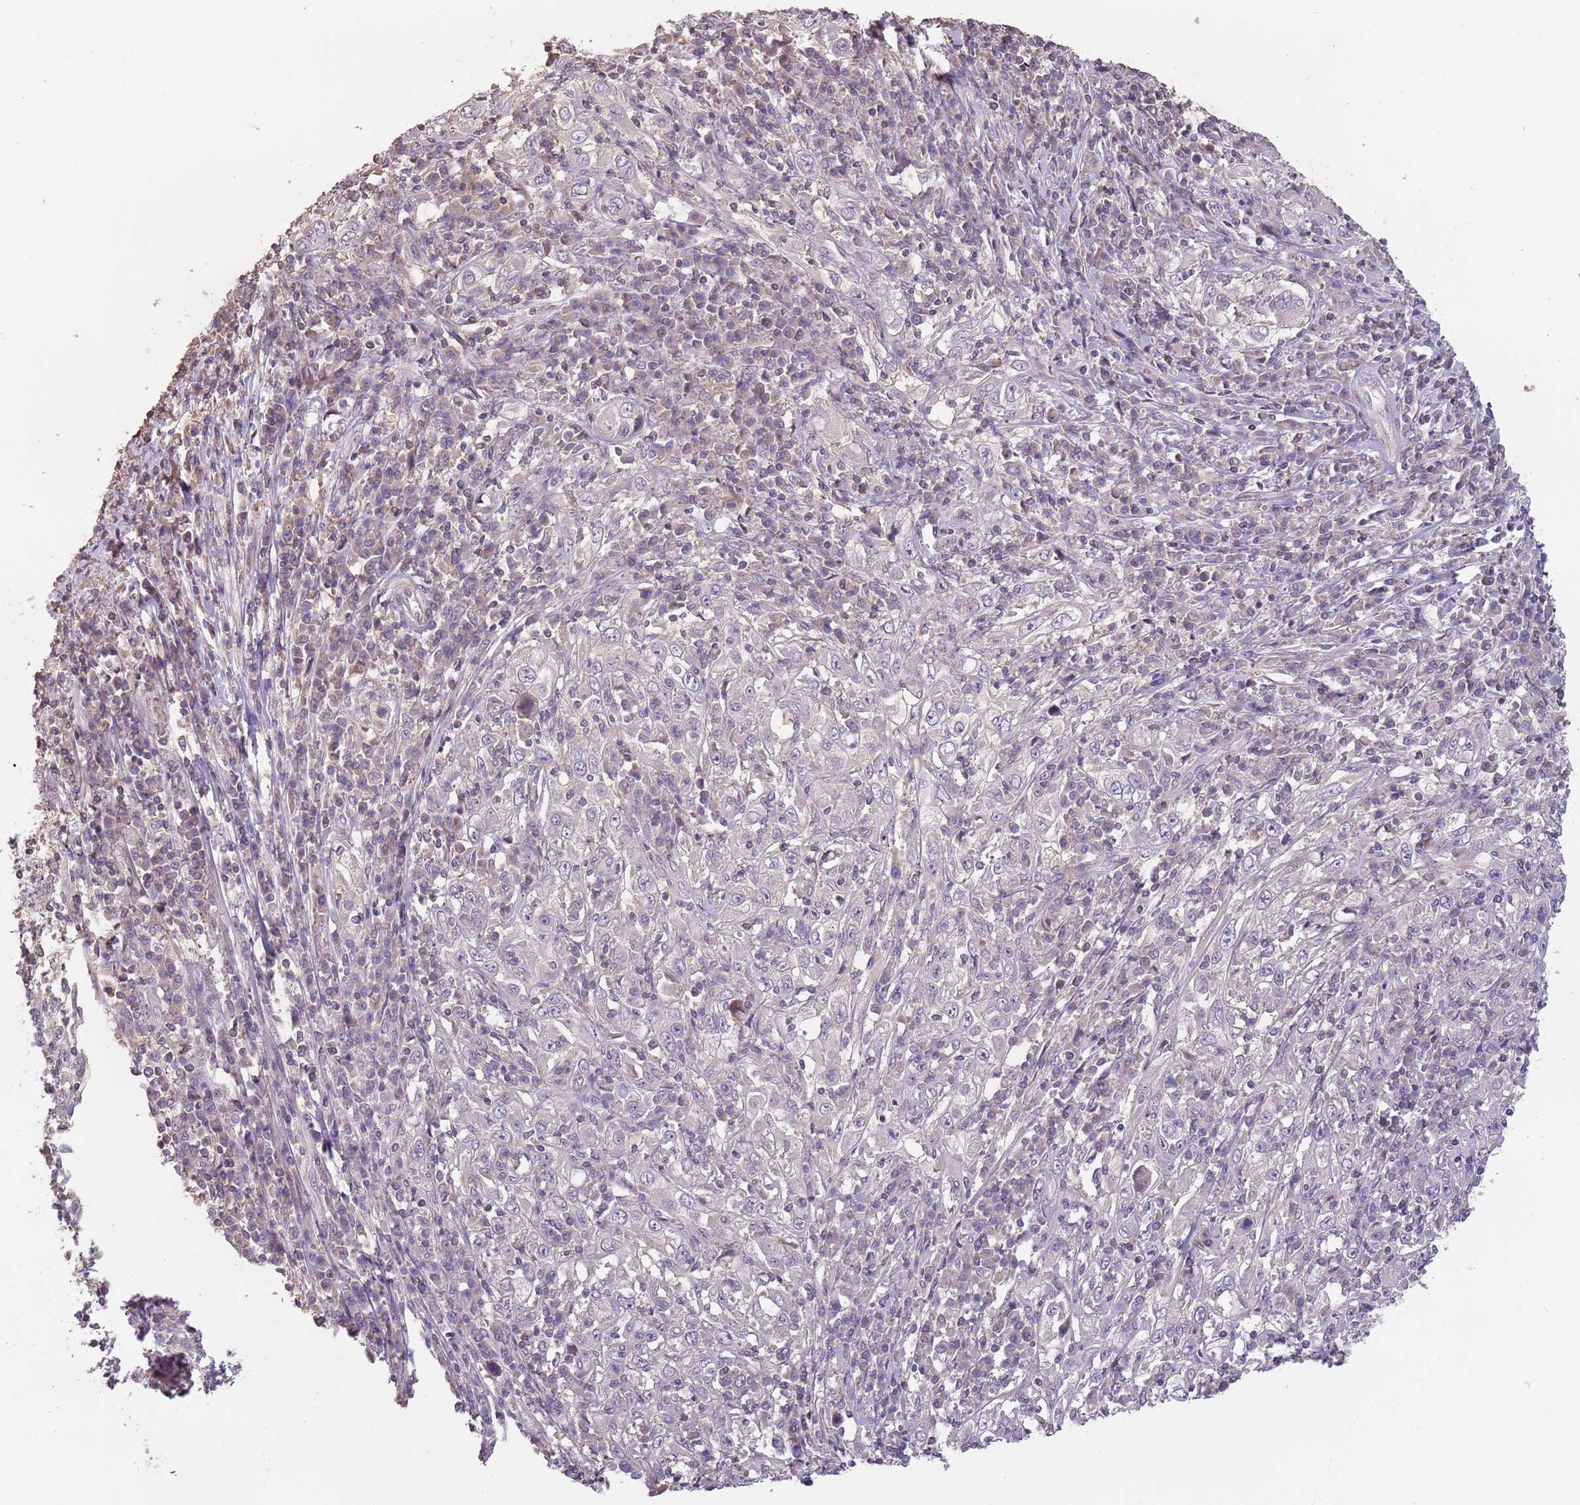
{"staining": {"intensity": "negative", "quantity": "none", "location": "none"}, "tissue": "cervical cancer", "cell_type": "Tumor cells", "image_type": "cancer", "snomed": [{"axis": "morphology", "description": "Squamous cell carcinoma, NOS"}, {"axis": "topography", "description": "Cervix"}], "caption": "This image is of cervical cancer (squamous cell carcinoma) stained with immunohistochemistry to label a protein in brown with the nuclei are counter-stained blue. There is no expression in tumor cells.", "gene": "MBD3L1", "patient": {"sex": "female", "age": 46}}